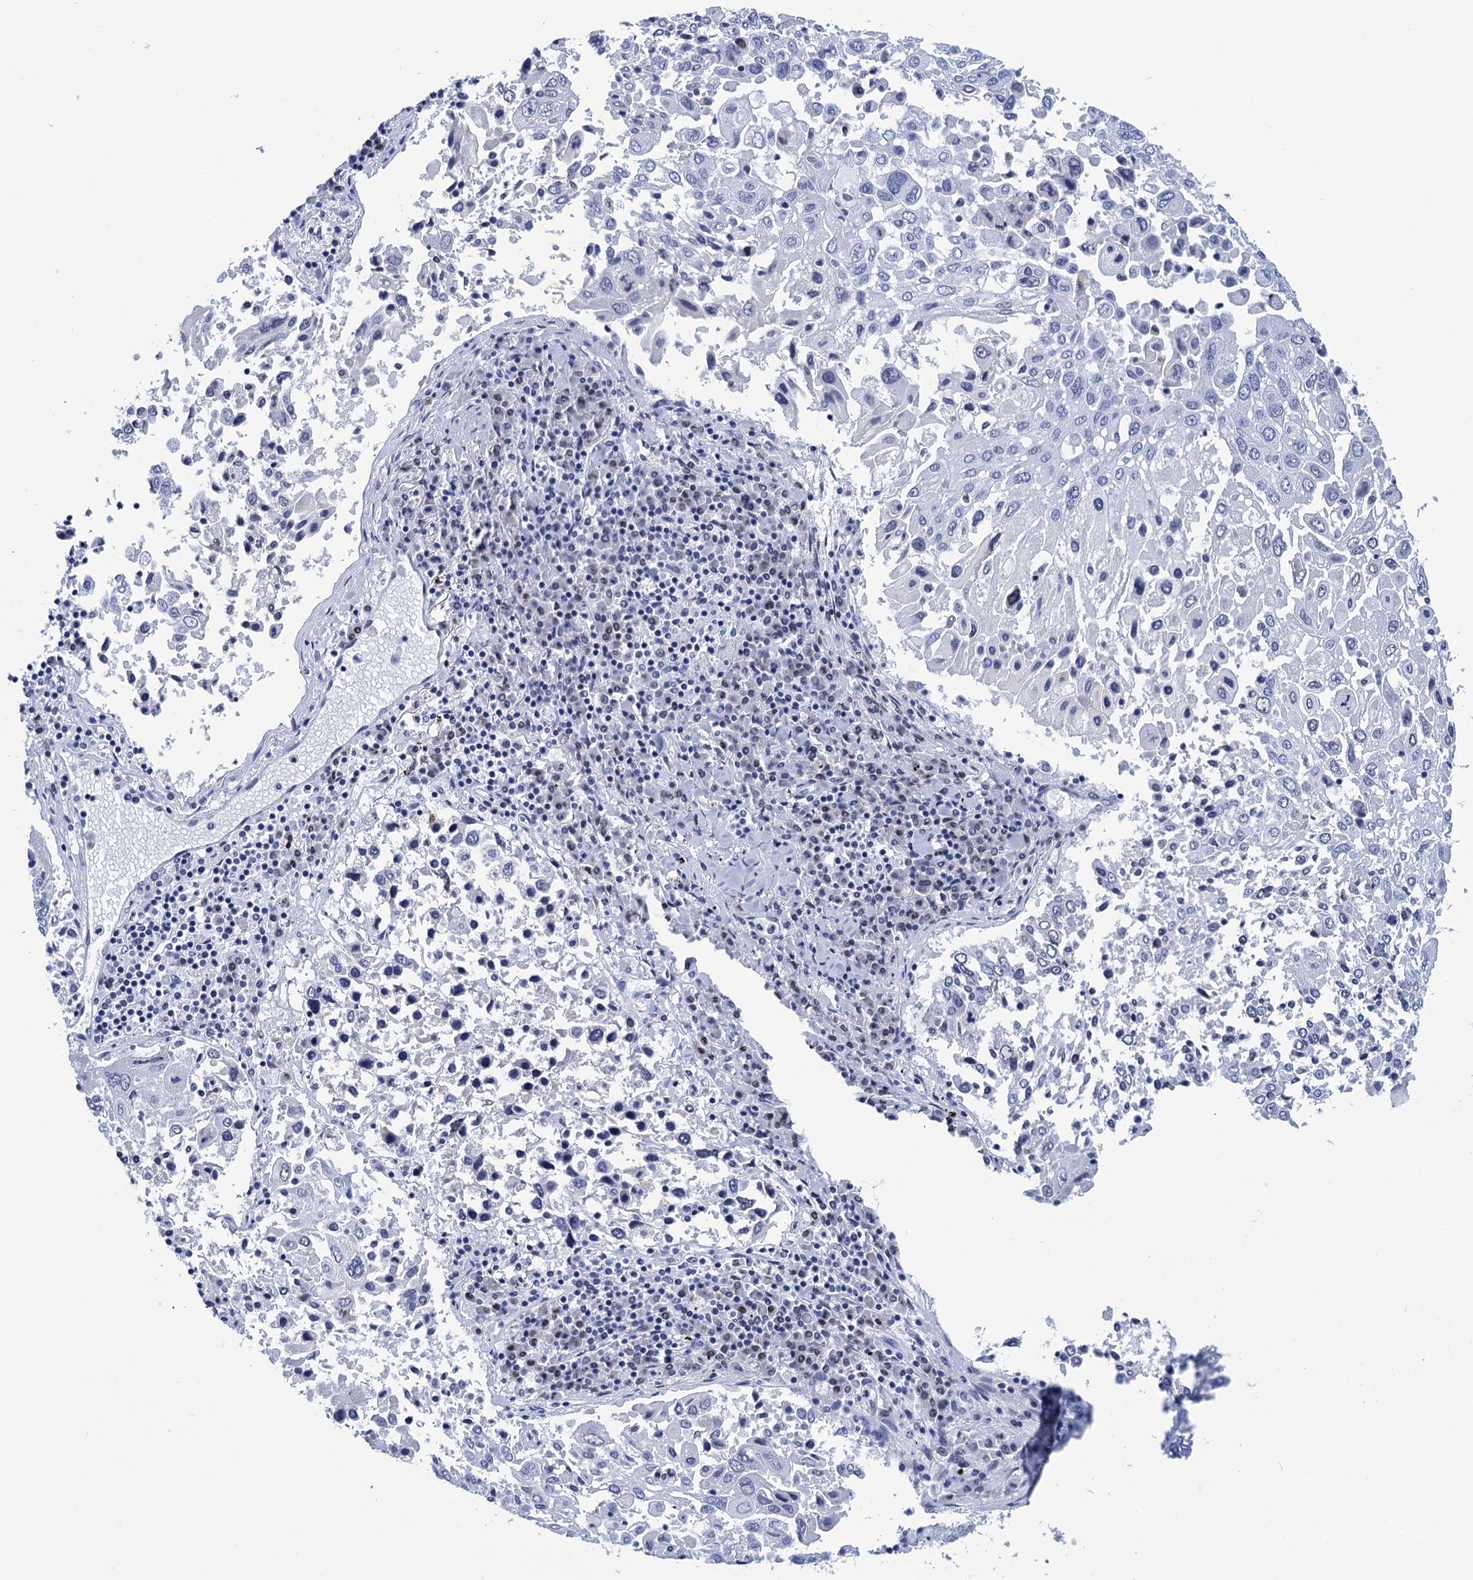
{"staining": {"intensity": "negative", "quantity": "none", "location": "none"}, "tissue": "lung cancer", "cell_type": "Tumor cells", "image_type": "cancer", "snomed": [{"axis": "morphology", "description": "Squamous cell carcinoma, NOS"}, {"axis": "topography", "description": "Lung"}], "caption": "A high-resolution micrograph shows immunohistochemistry (IHC) staining of squamous cell carcinoma (lung), which shows no significant positivity in tumor cells.", "gene": "METTL25", "patient": {"sex": "male", "age": 65}}